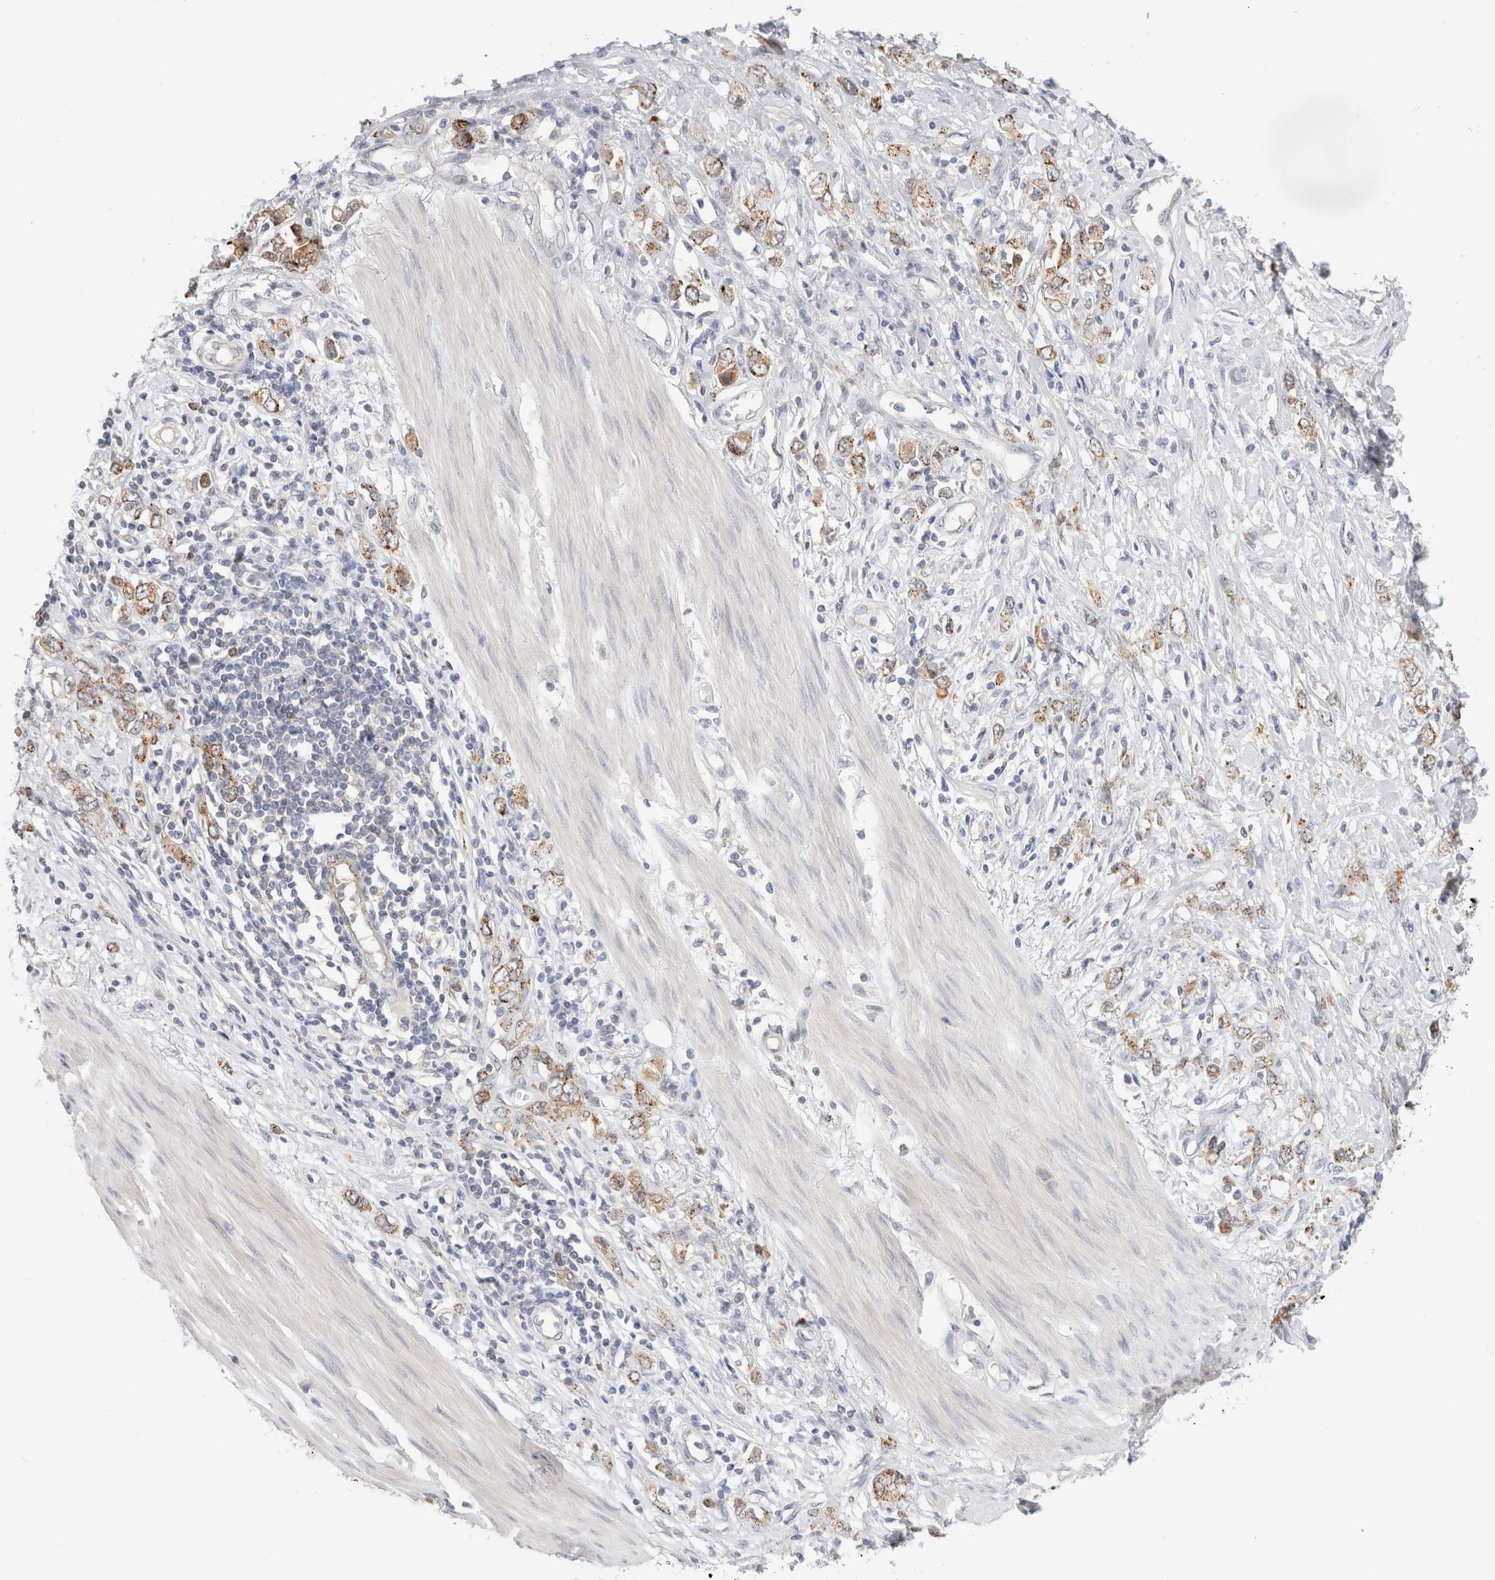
{"staining": {"intensity": "moderate", "quantity": ">75%", "location": "cytoplasmic/membranous"}, "tissue": "stomach cancer", "cell_type": "Tumor cells", "image_type": "cancer", "snomed": [{"axis": "morphology", "description": "Adenocarcinoma, NOS"}, {"axis": "topography", "description": "Stomach"}], "caption": "Immunohistochemistry histopathology image of stomach cancer stained for a protein (brown), which exhibits medium levels of moderate cytoplasmic/membranous positivity in approximately >75% of tumor cells.", "gene": "SDR16C5", "patient": {"sex": "female", "age": 76}}